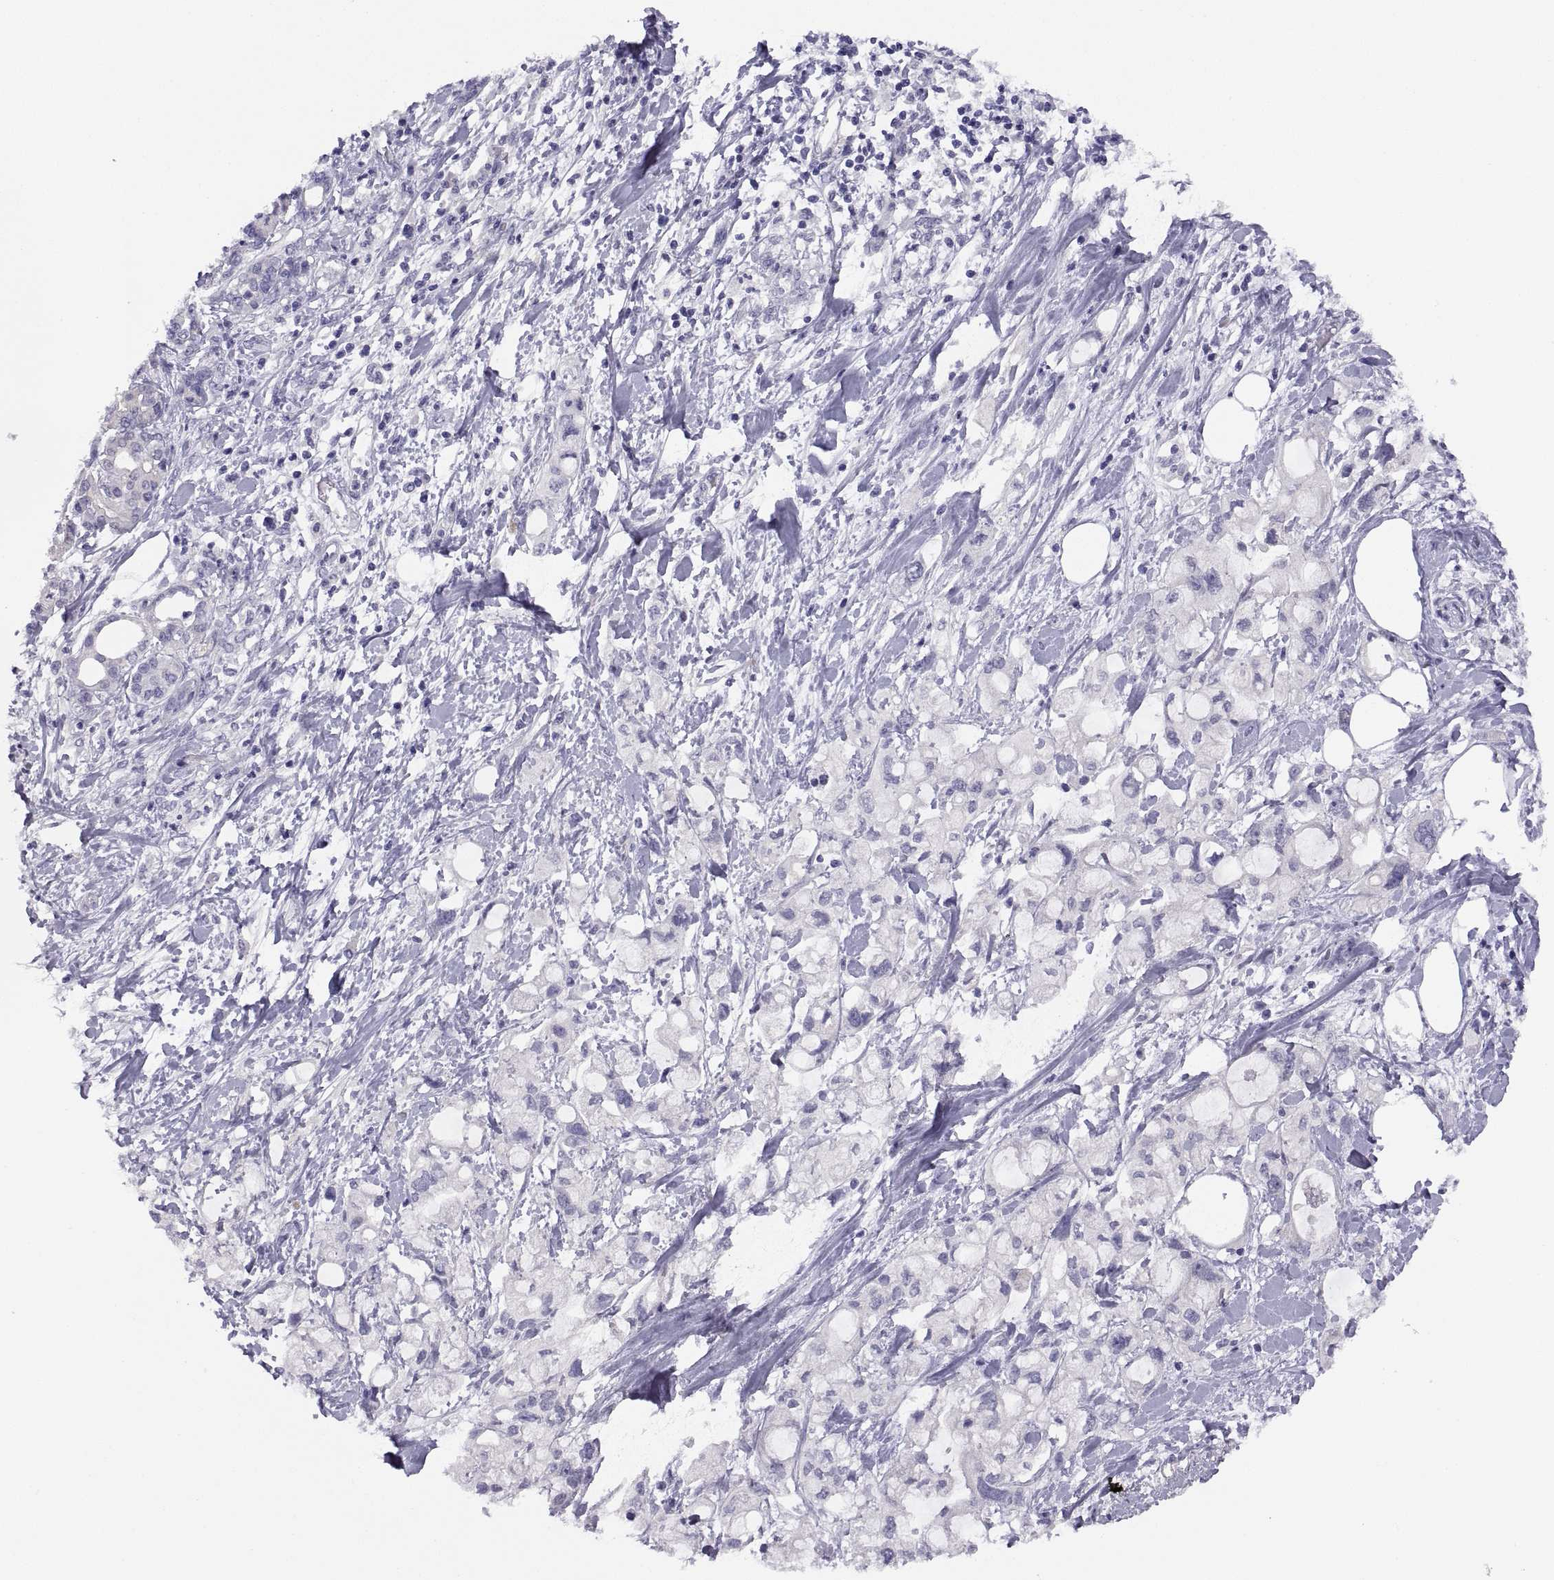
{"staining": {"intensity": "negative", "quantity": "none", "location": "none"}, "tissue": "pancreatic cancer", "cell_type": "Tumor cells", "image_type": "cancer", "snomed": [{"axis": "morphology", "description": "Adenocarcinoma, NOS"}, {"axis": "topography", "description": "Pancreas"}], "caption": "IHC of pancreatic cancer (adenocarcinoma) exhibits no positivity in tumor cells.", "gene": "STRC", "patient": {"sex": "female", "age": 56}}